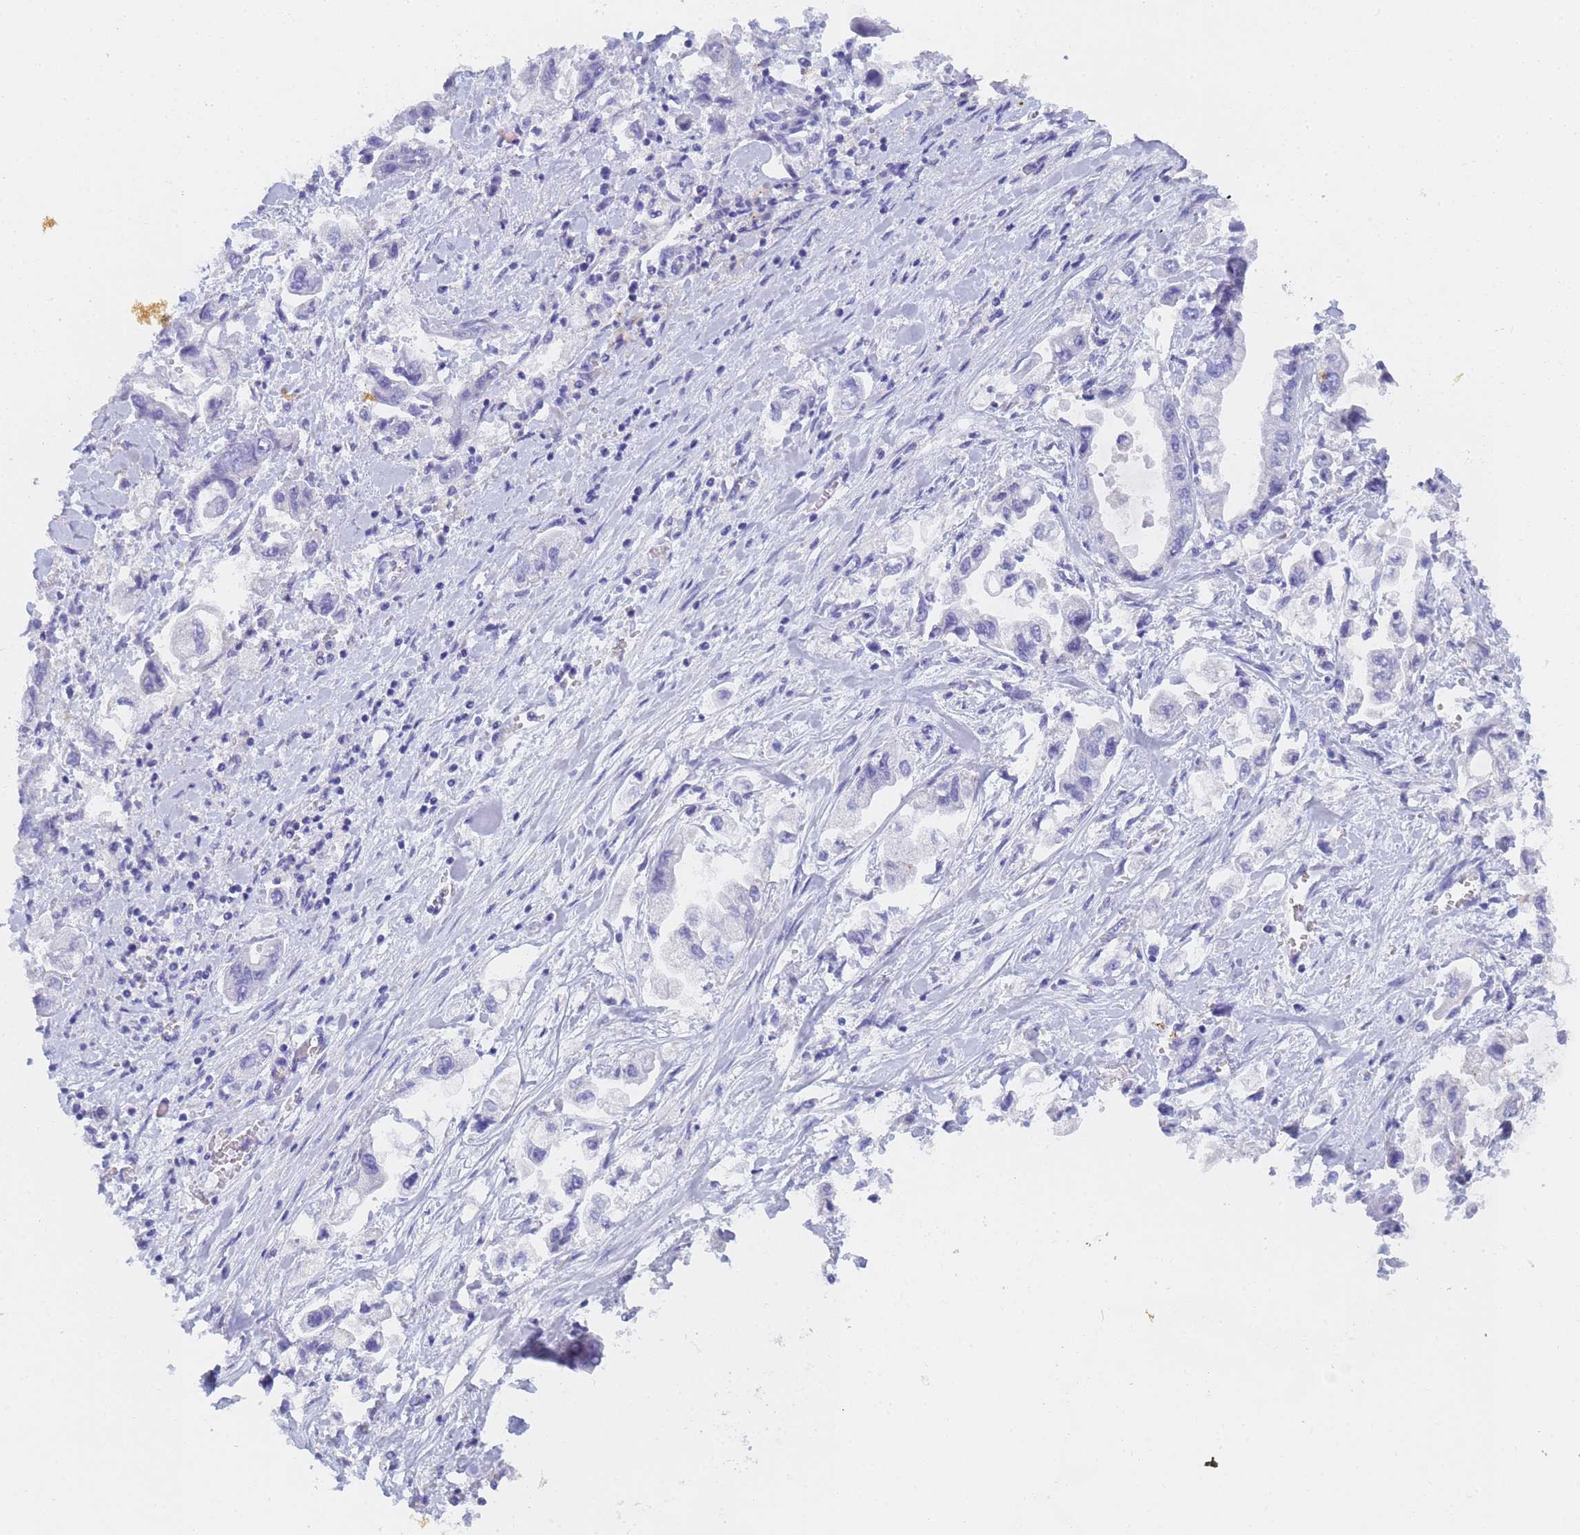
{"staining": {"intensity": "negative", "quantity": "none", "location": "none"}, "tissue": "stomach cancer", "cell_type": "Tumor cells", "image_type": "cancer", "snomed": [{"axis": "morphology", "description": "Adenocarcinoma, NOS"}, {"axis": "topography", "description": "Stomach"}], "caption": "Immunohistochemistry photomicrograph of human stomach cancer (adenocarcinoma) stained for a protein (brown), which reveals no positivity in tumor cells.", "gene": "STATH", "patient": {"sex": "male", "age": 62}}